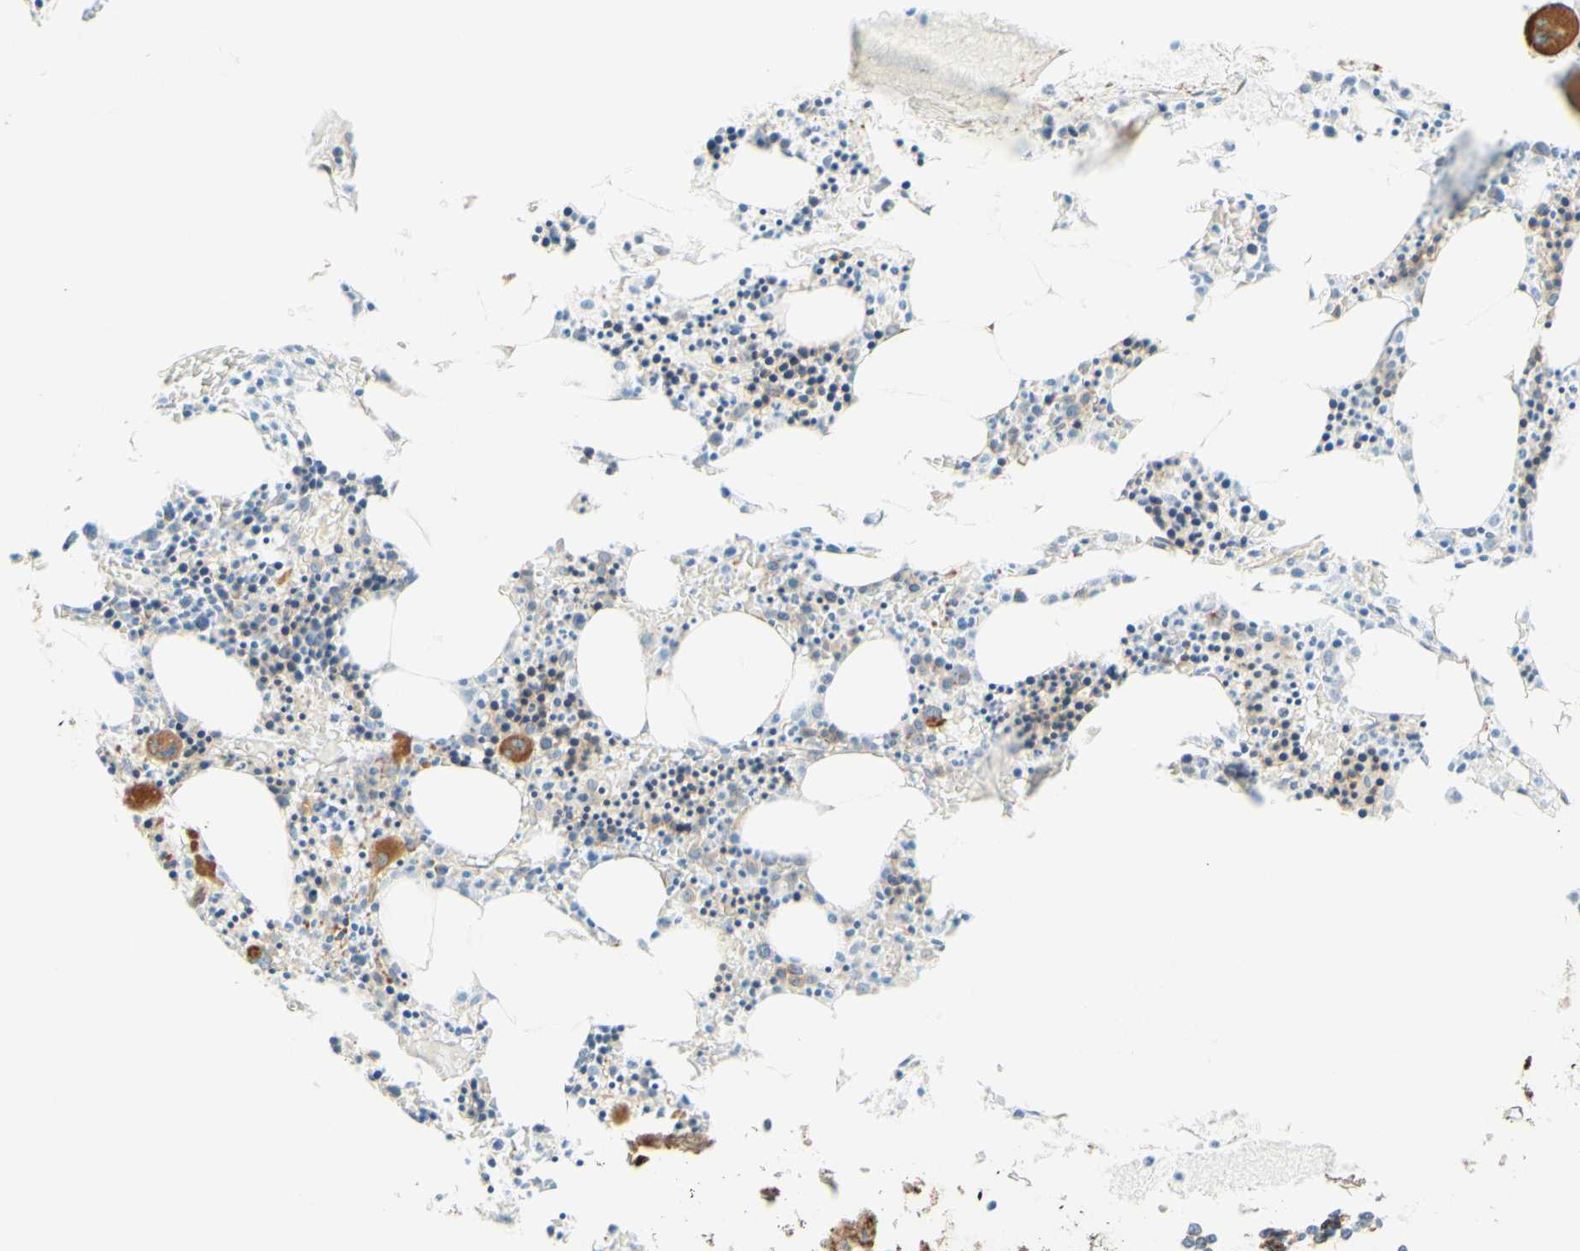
{"staining": {"intensity": "moderate", "quantity": "<25%", "location": "cytoplasmic/membranous"}, "tissue": "bone marrow", "cell_type": "Hematopoietic cells", "image_type": "normal", "snomed": [{"axis": "morphology", "description": "Normal tissue, NOS"}, {"axis": "morphology", "description": "Inflammation, NOS"}, {"axis": "topography", "description": "Bone marrow"}], "caption": "Immunohistochemistry (DAB) staining of benign bone marrow reveals moderate cytoplasmic/membranous protein staining in about <25% of hematopoietic cells. (Brightfield microscopy of DAB IHC at high magnification).", "gene": "ENDOD1", "patient": {"sex": "male", "age": 14}}